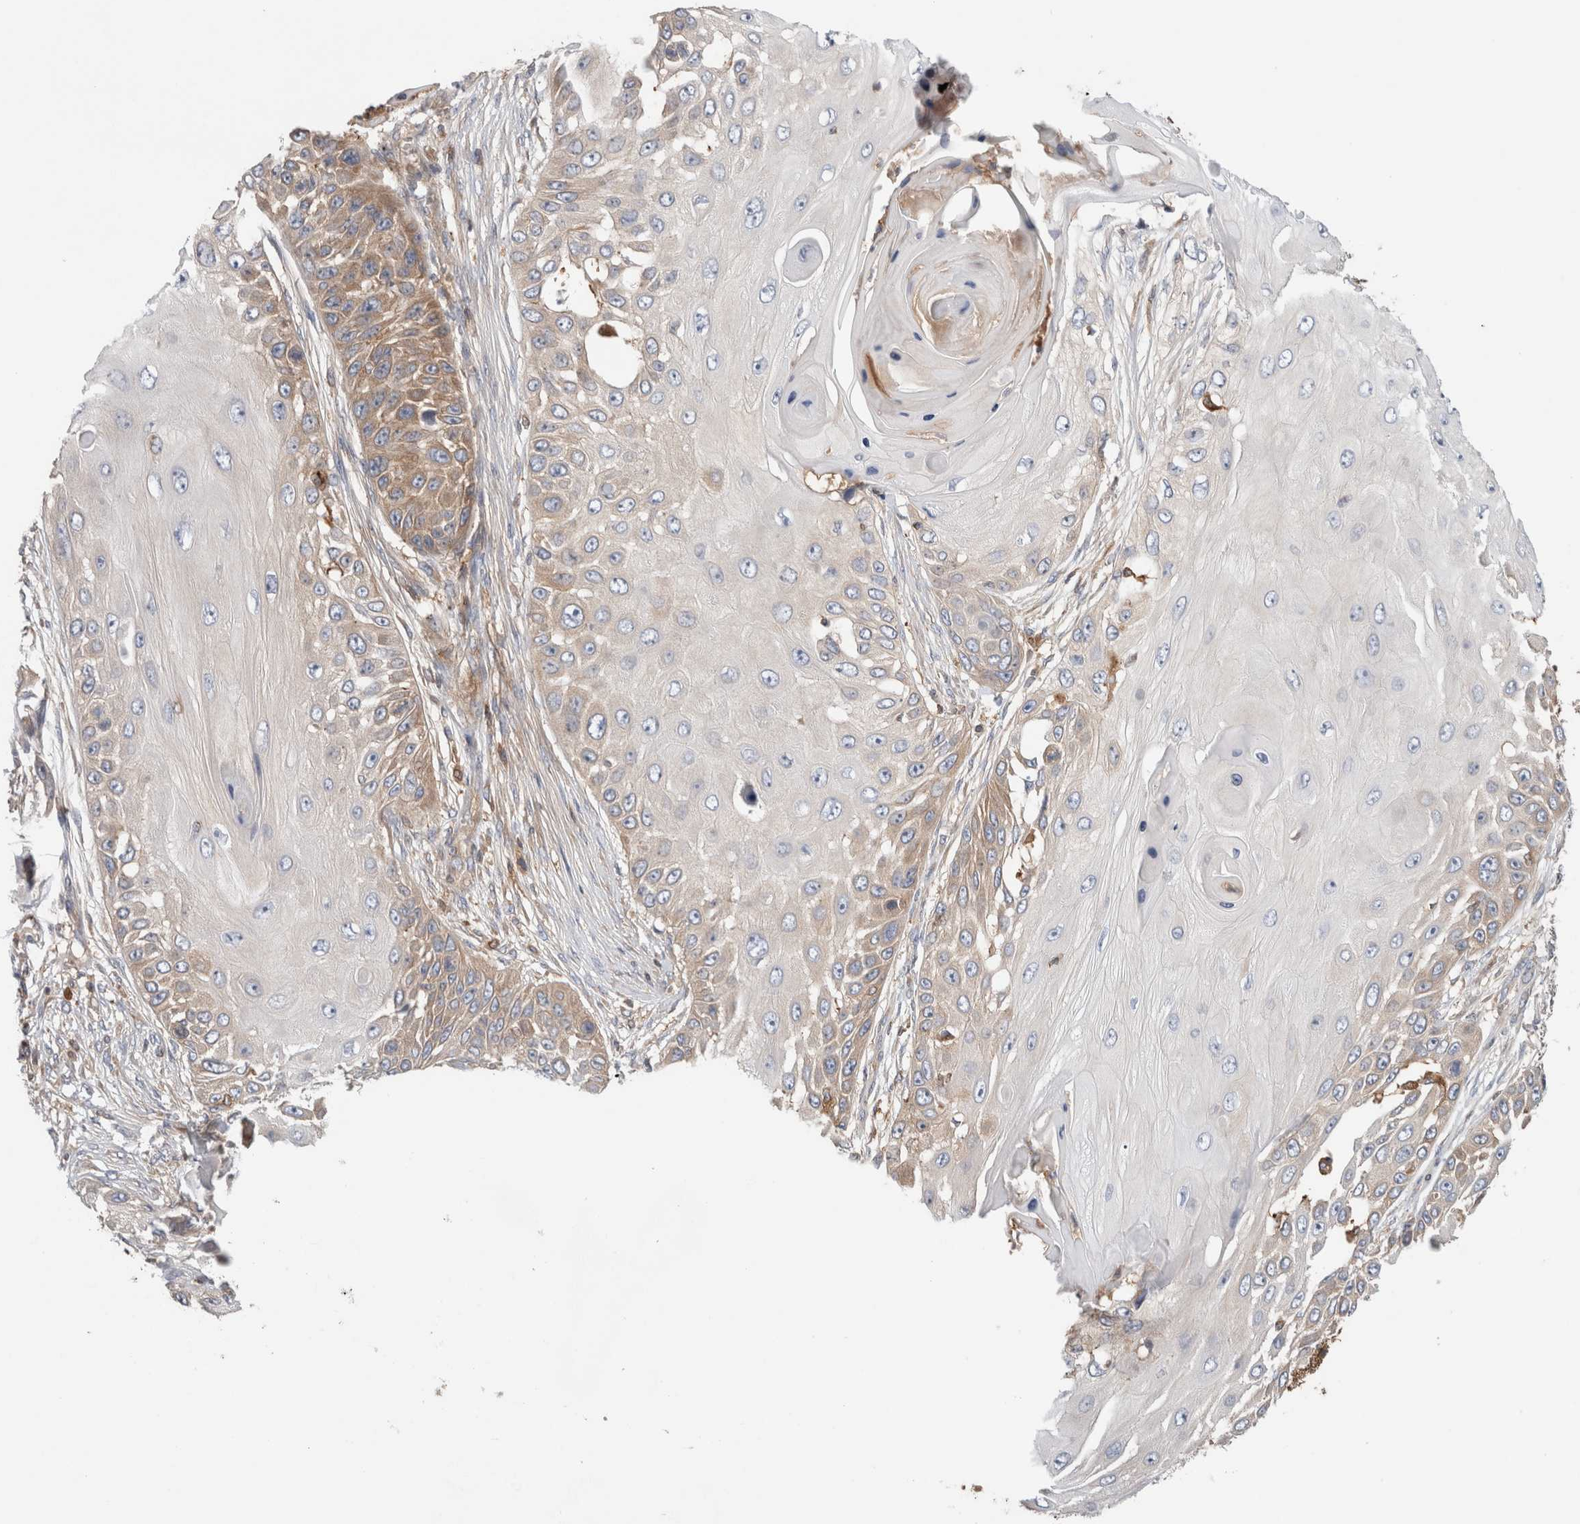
{"staining": {"intensity": "weak", "quantity": "<25%", "location": "cytoplasmic/membranous"}, "tissue": "skin cancer", "cell_type": "Tumor cells", "image_type": "cancer", "snomed": [{"axis": "morphology", "description": "Squamous cell carcinoma, NOS"}, {"axis": "topography", "description": "Skin"}], "caption": "Skin squamous cell carcinoma was stained to show a protein in brown. There is no significant positivity in tumor cells.", "gene": "KLHL14", "patient": {"sex": "female", "age": 44}}